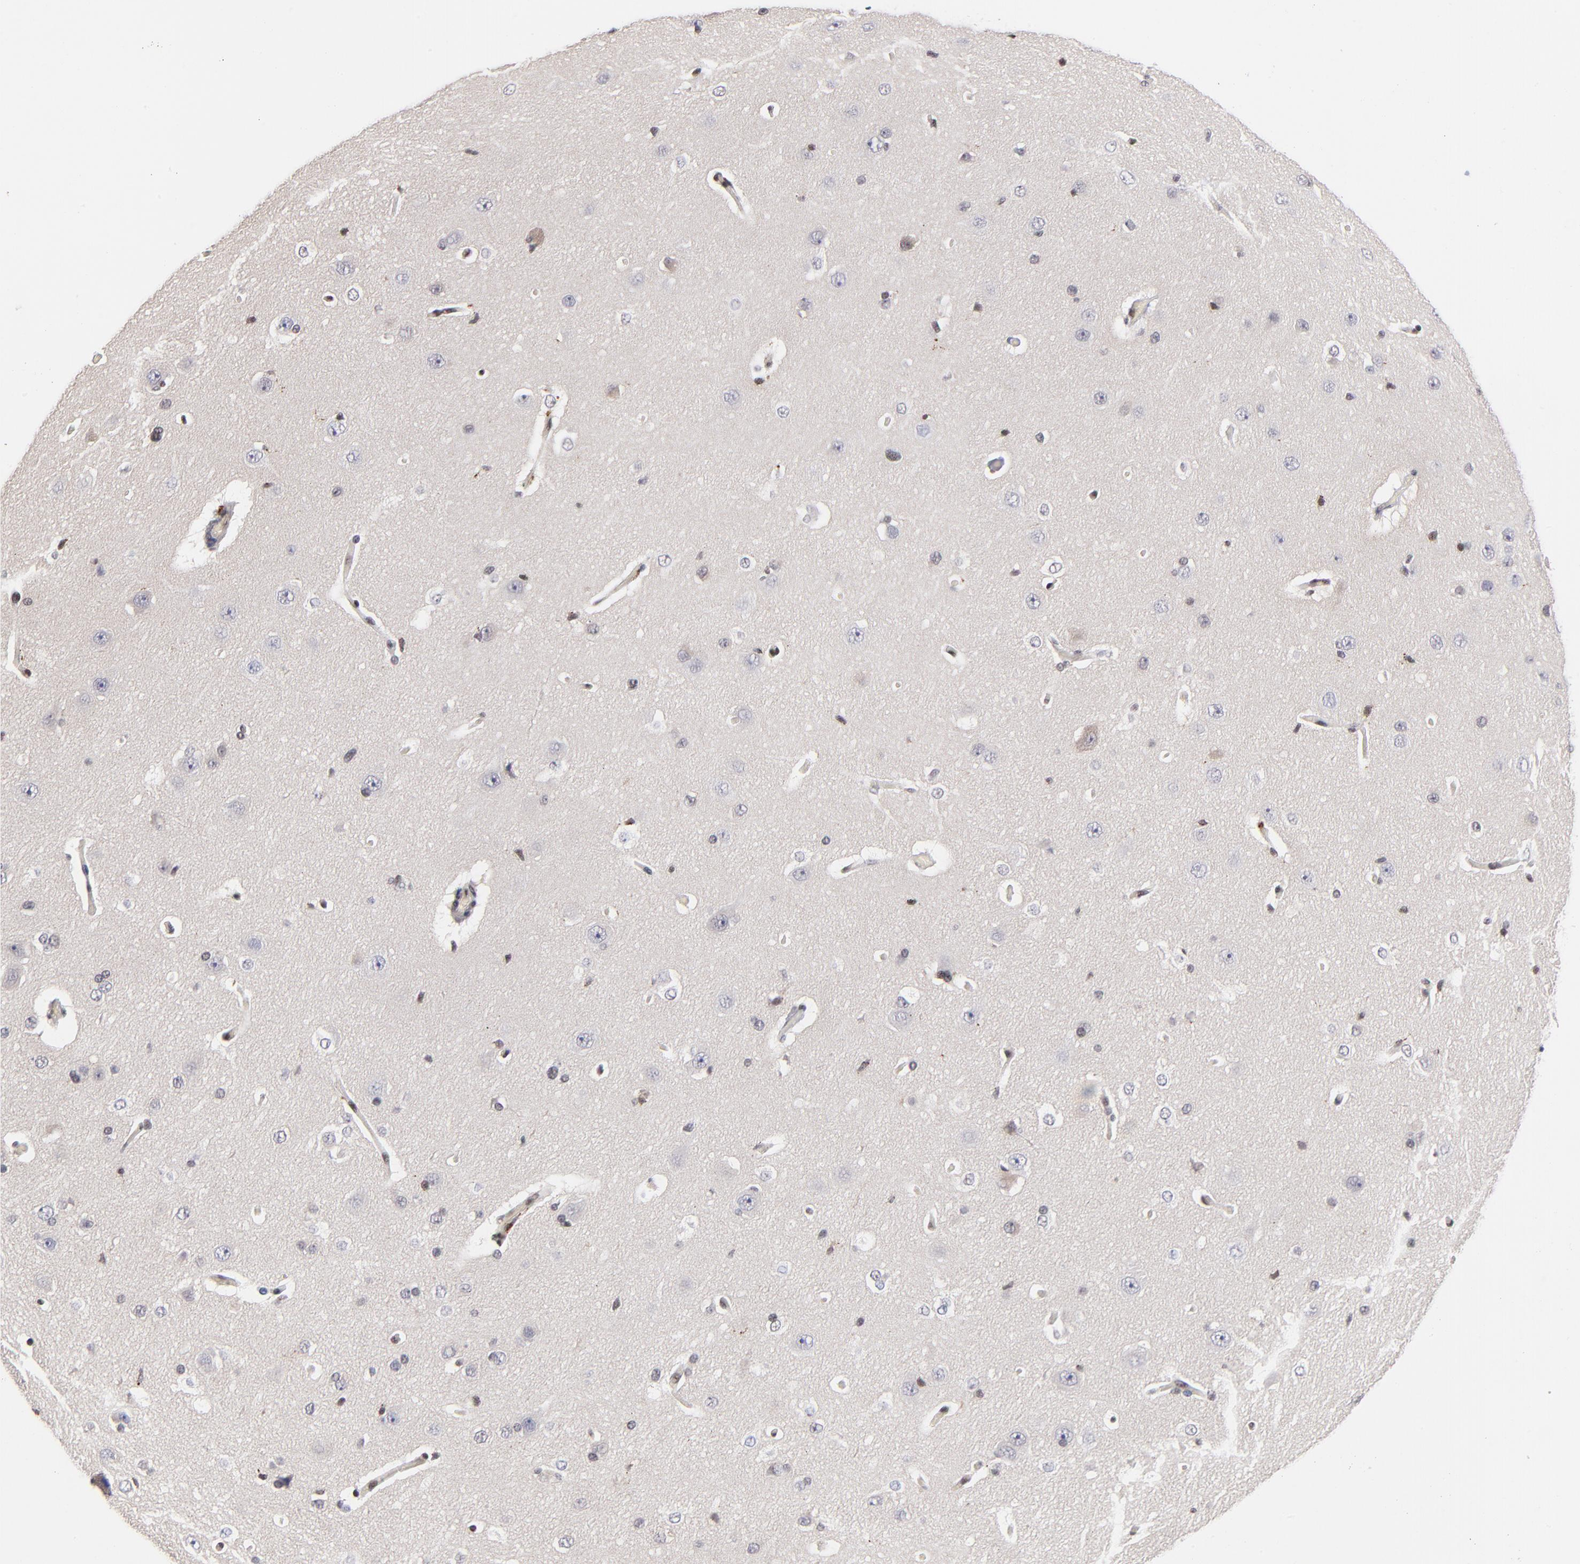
{"staining": {"intensity": "negative", "quantity": "none", "location": "none"}, "tissue": "cerebral cortex", "cell_type": "Endothelial cells", "image_type": "normal", "snomed": [{"axis": "morphology", "description": "Normal tissue, NOS"}, {"axis": "topography", "description": "Cerebral cortex"}], "caption": "Image shows no significant protein expression in endothelial cells of normal cerebral cortex.", "gene": "GABPA", "patient": {"sex": "female", "age": 45}}